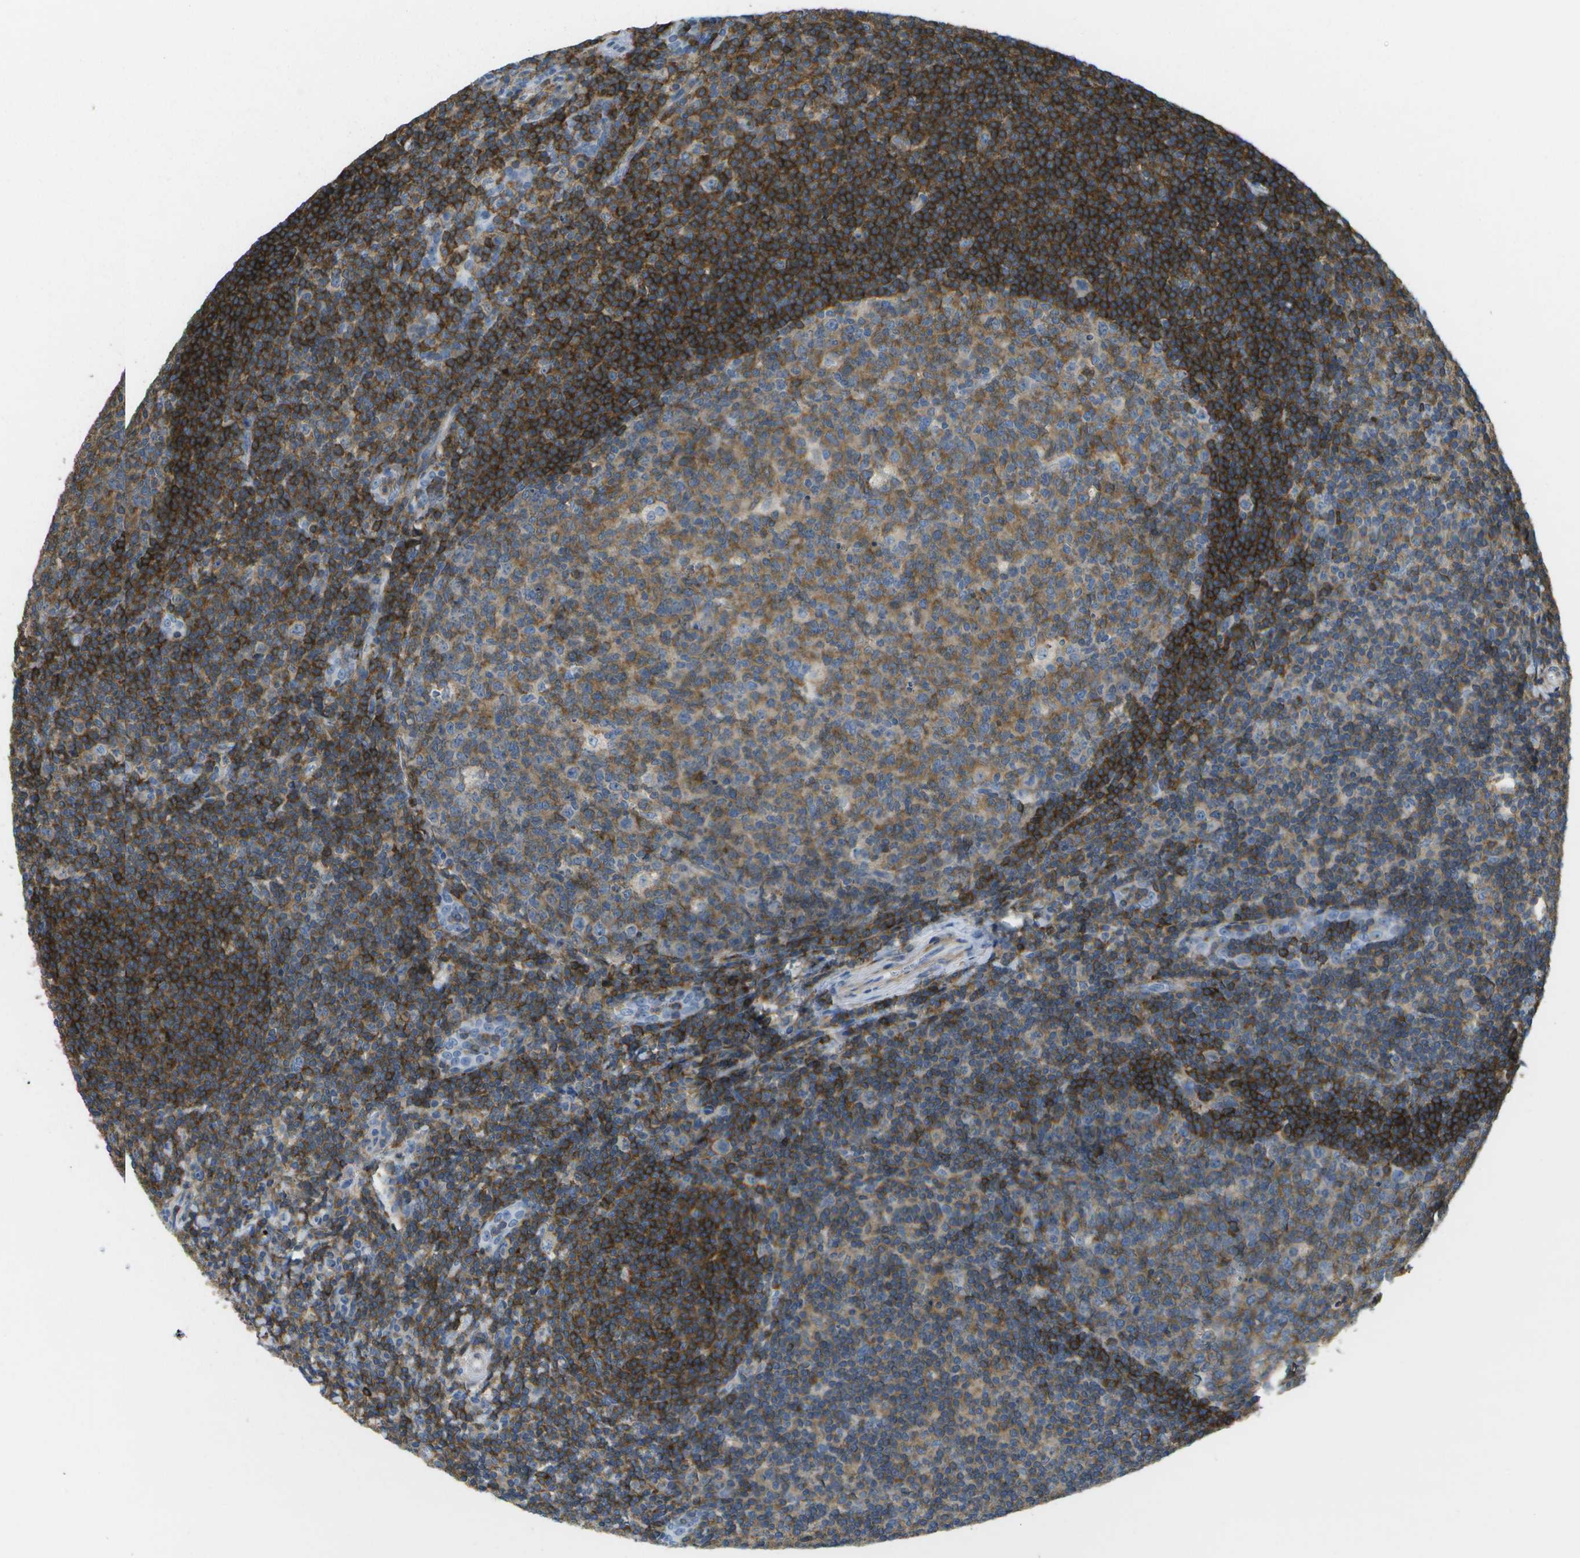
{"staining": {"intensity": "moderate", "quantity": ">75%", "location": "cytoplasmic/membranous"}, "tissue": "tonsil", "cell_type": "Germinal center cells", "image_type": "normal", "snomed": [{"axis": "morphology", "description": "Normal tissue, NOS"}, {"axis": "topography", "description": "Tonsil"}], "caption": "A micrograph of human tonsil stained for a protein exhibits moderate cytoplasmic/membranous brown staining in germinal center cells.", "gene": "RCSD1", "patient": {"sex": "male", "age": 37}}